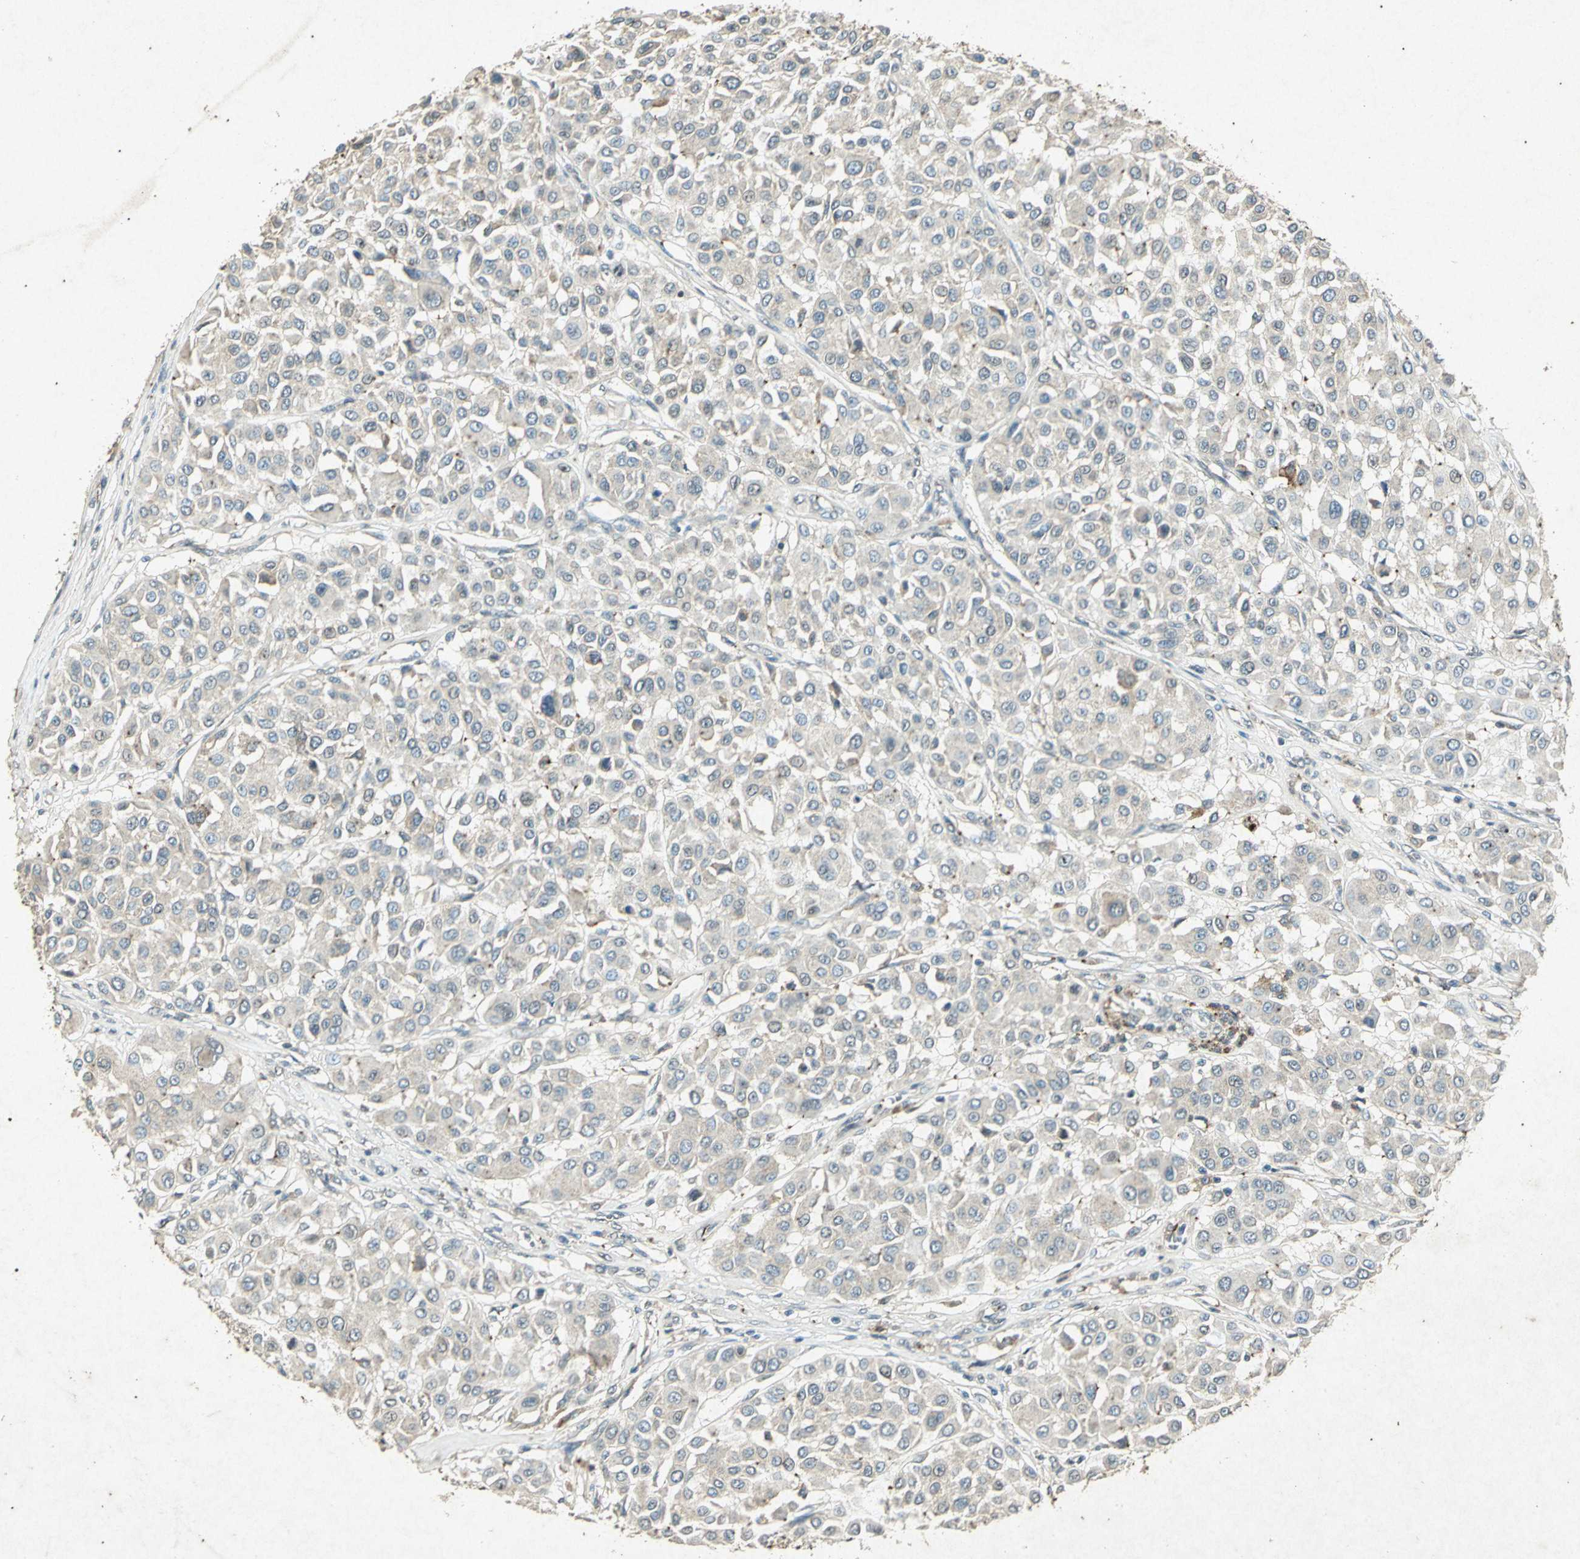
{"staining": {"intensity": "negative", "quantity": "none", "location": "none"}, "tissue": "melanoma", "cell_type": "Tumor cells", "image_type": "cancer", "snomed": [{"axis": "morphology", "description": "Malignant melanoma, Metastatic site"}, {"axis": "topography", "description": "Soft tissue"}], "caption": "IHC photomicrograph of neoplastic tissue: malignant melanoma (metastatic site) stained with DAB displays no significant protein positivity in tumor cells.", "gene": "PSEN1", "patient": {"sex": "male", "age": 41}}